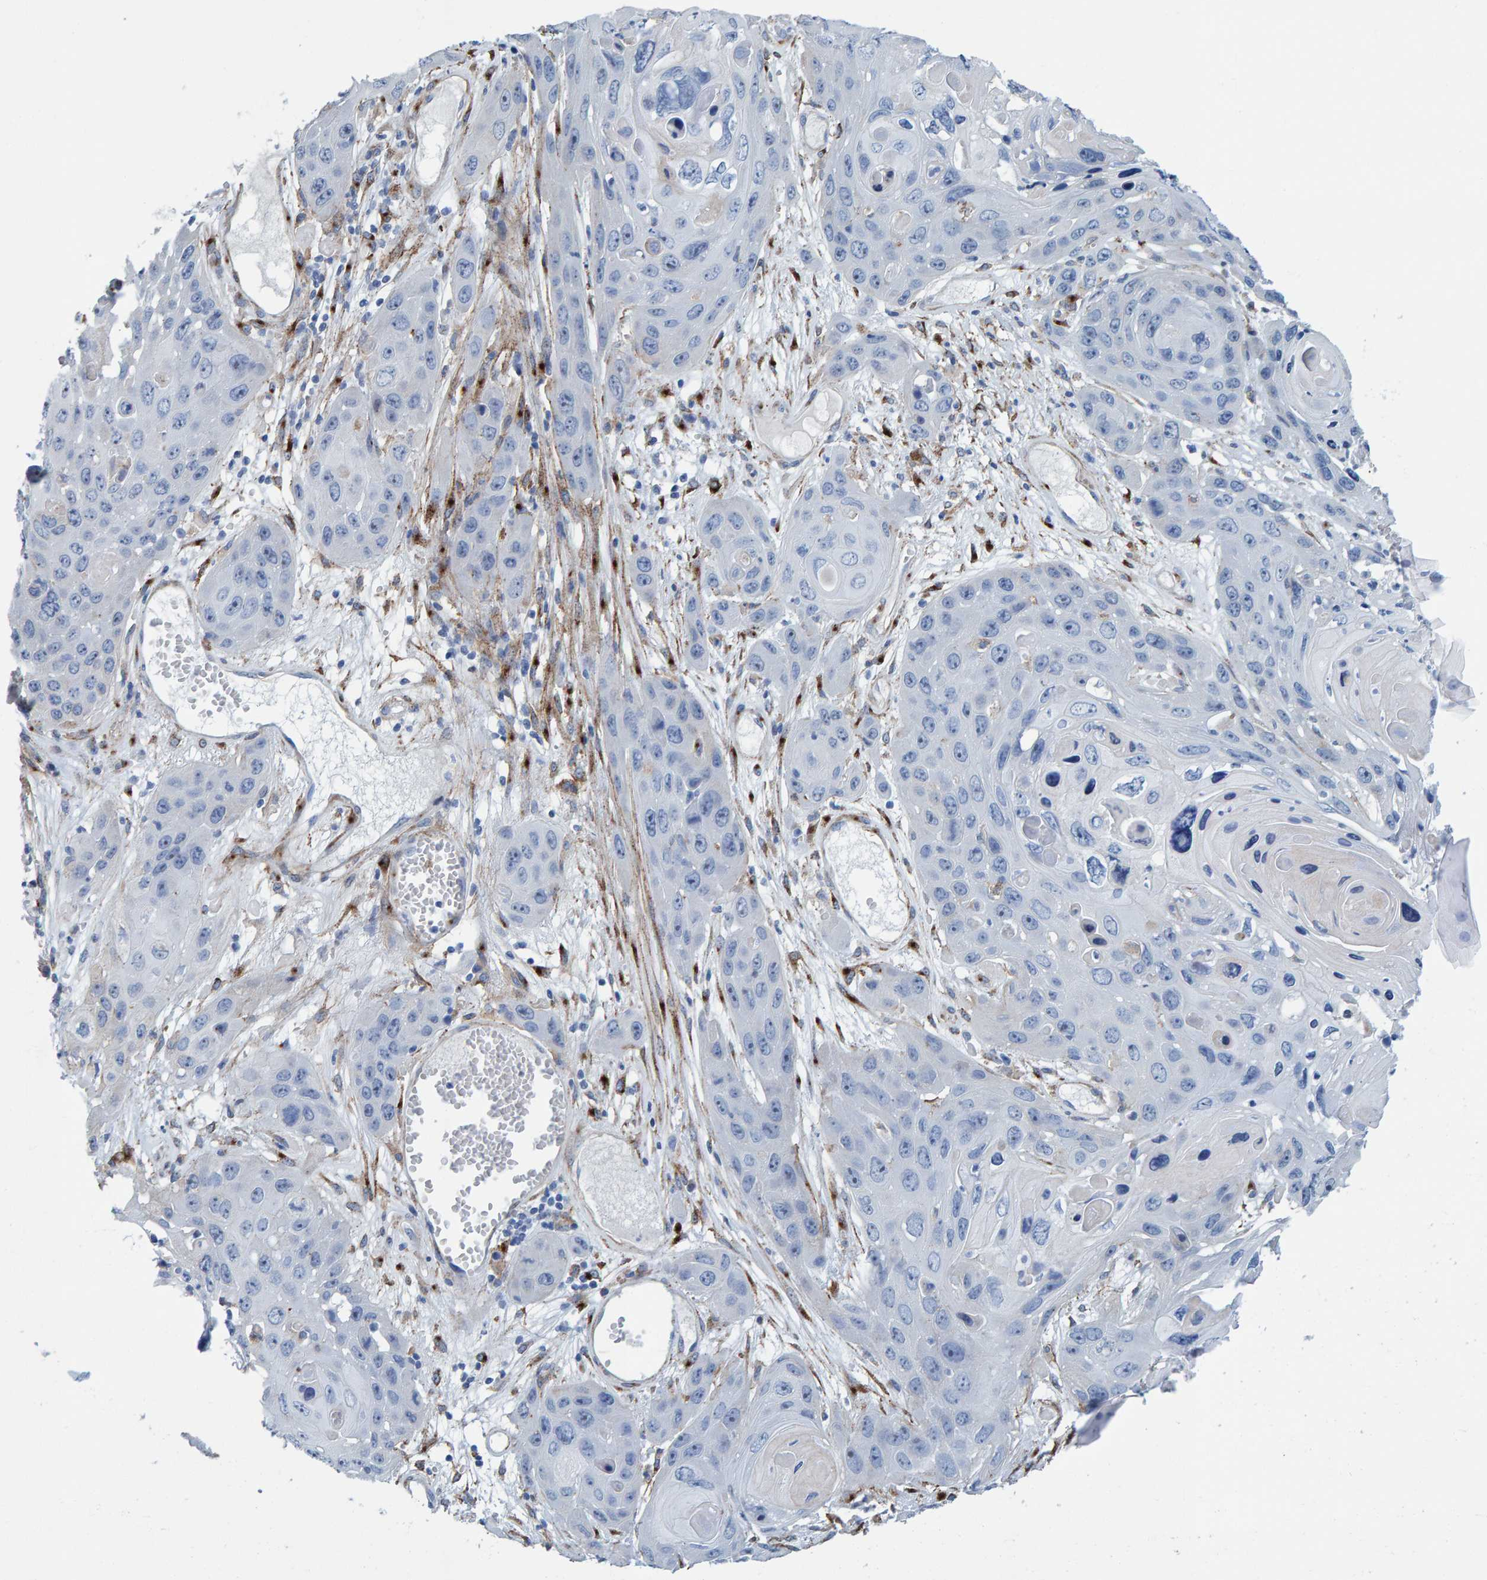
{"staining": {"intensity": "negative", "quantity": "none", "location": "none"}, "tissue": "skin cancer", "cell_type": "Tumor cells", "image_type": "cancer", "snomed": [{"axis": "morphology", "description": "Squamous cell carcinoma, NOS"}, {"axis": "topography", "description": "Skin"}], "caption": "Protein analysis of skin squamous cell carcinoma exhibits no significant expression in tumor cells.", "gene": "LRP1", "patient": {"sex": "male", "age": 55}}